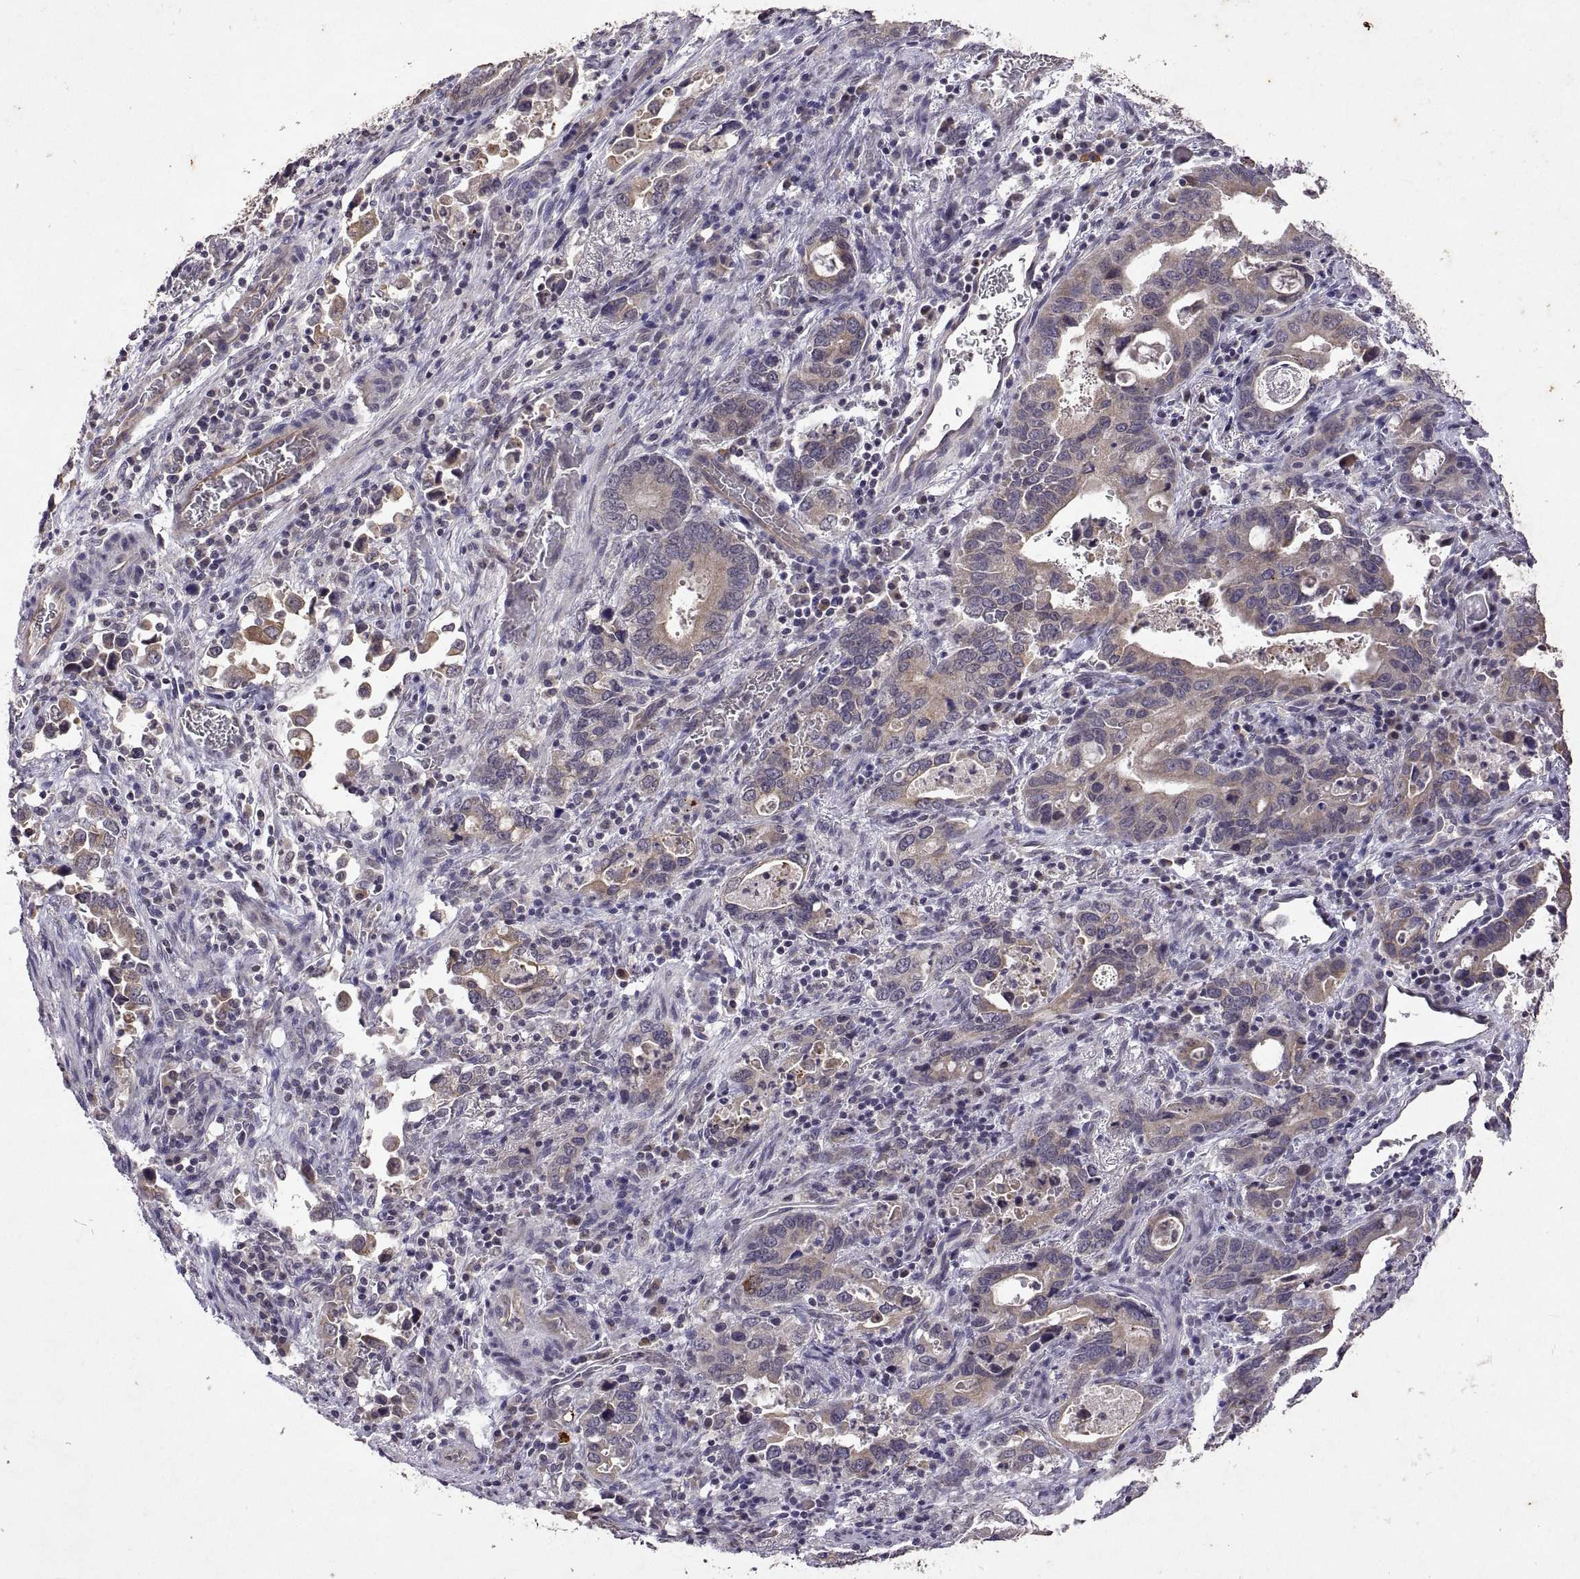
{"staining": {"intensity": "weak", "quantity": ">75%", "location": "cytoplasmic/membranous"}, "tissue": "stomach cancer", "cell_type": "Tumor cells", "image_type": "cancer", "snomed": [{"axis": "morphology", "description": "Adenocarcinoma, NOS"}, {"axis": "topography", "description": "Stomach, upper"}], "caption": "Protein expression analysis of stomach cancer reveals weak cytoplasmic/membranous expression in about >75% of tumor cells. (Stains: DAB (3,3'-diaminobenzidine) in brown, nuclei in blue, Microscopy: brightfield microscopy at high magnification).", "gene": "LAMA1", "patient": {"sex": "male", "age": 74}}